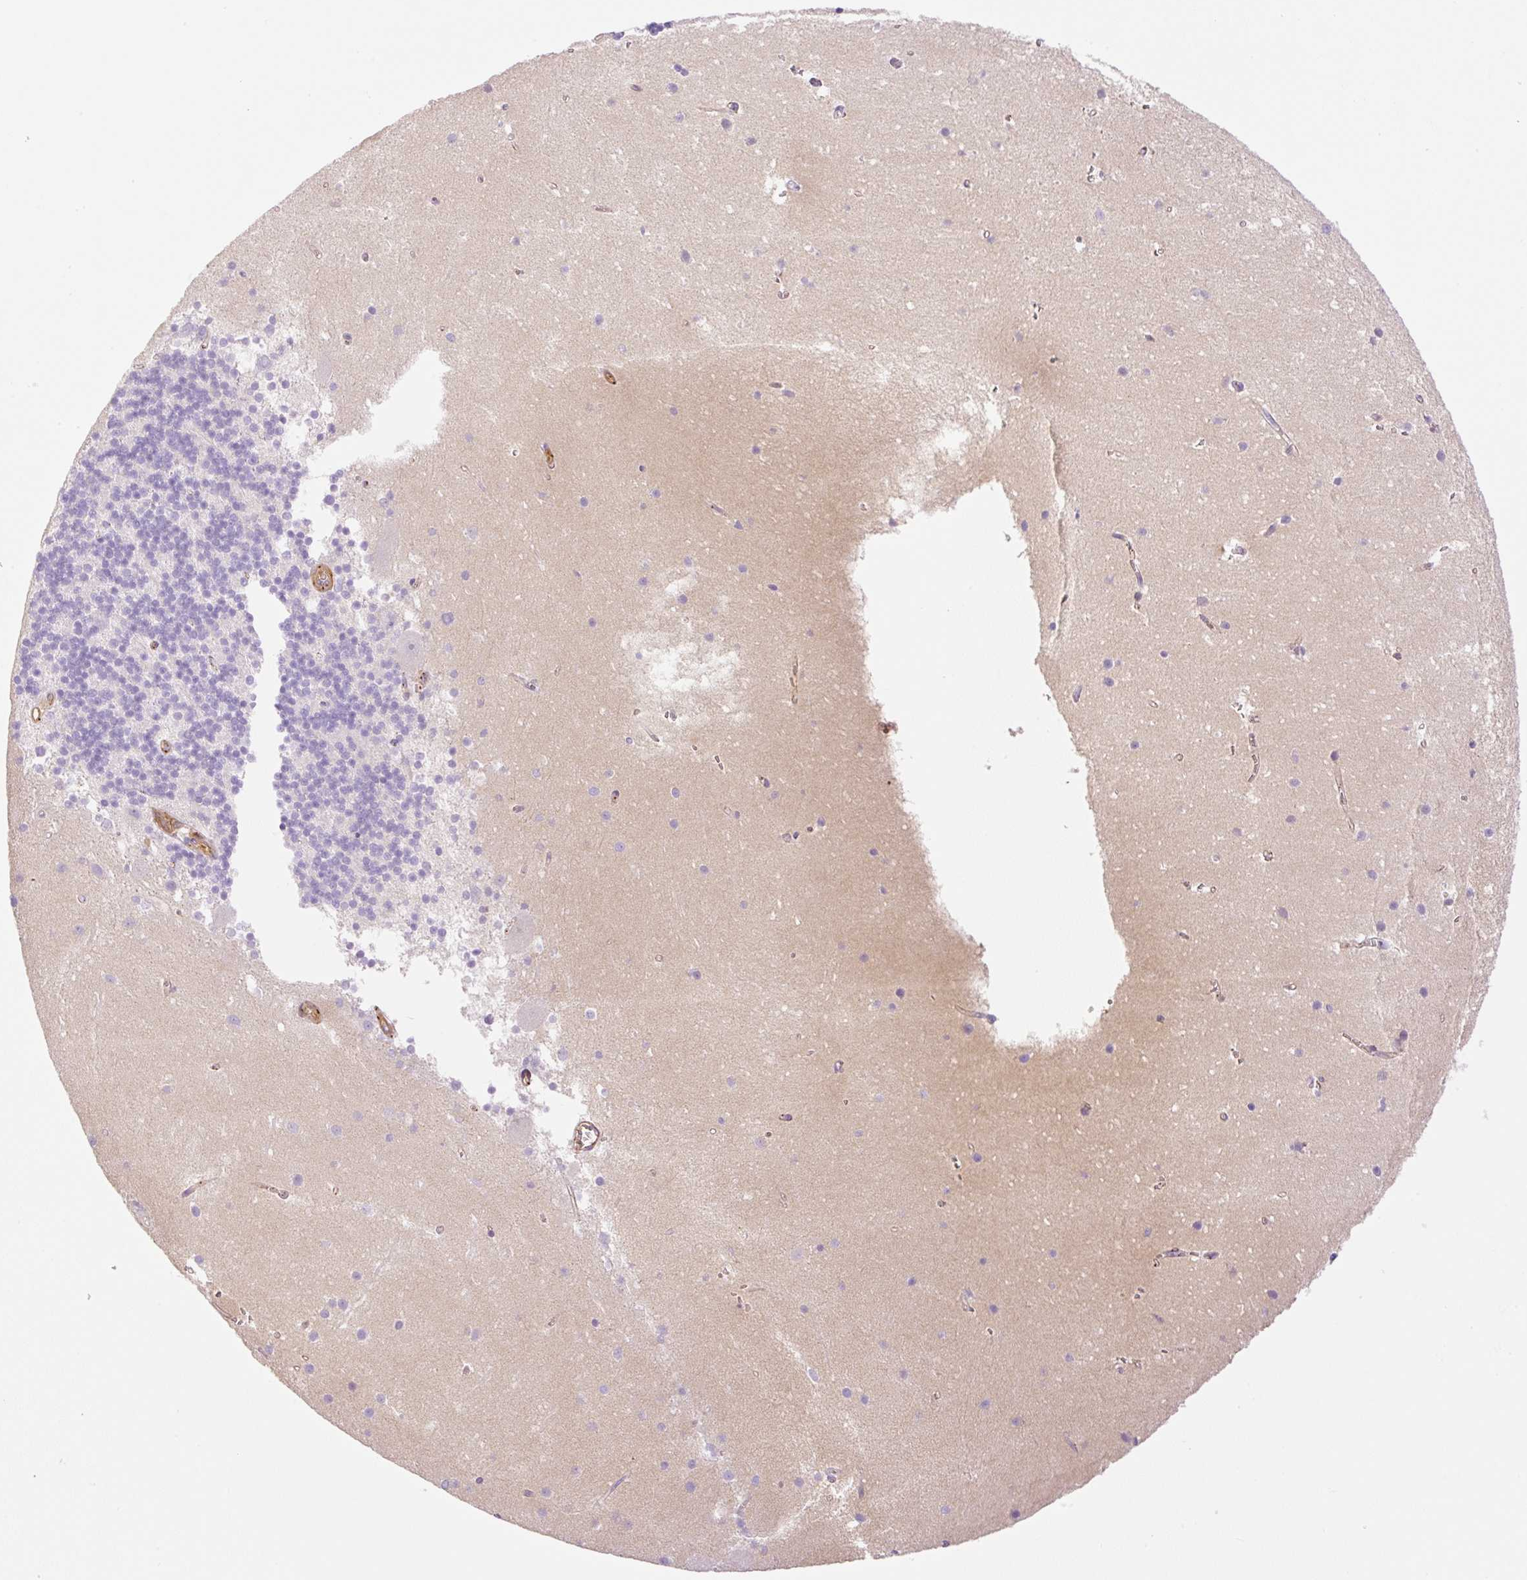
{"staining": {"intensity": "negative", "quantity": "none", "location": "none"}, "tissue": "cerebellum", "cell_type": "Cells in granular layer", "image_type": "normal", "snomed": [{"axis": "morphology", "description": "Normal tissue, NOS"}, {"axis": "topography", "description": "Cerebellum"}], "caption": "The immunohistochemistry image has no significant expression in cells in granular layer of cerebellum. (Stains: DAB immunohistochemistry (IHC) with hematoxylin counter stain, Microscopy: brightfield microscopy at high magnification).", "gene": "EHD1", "patient": {"sex": "male", "age": 54}}